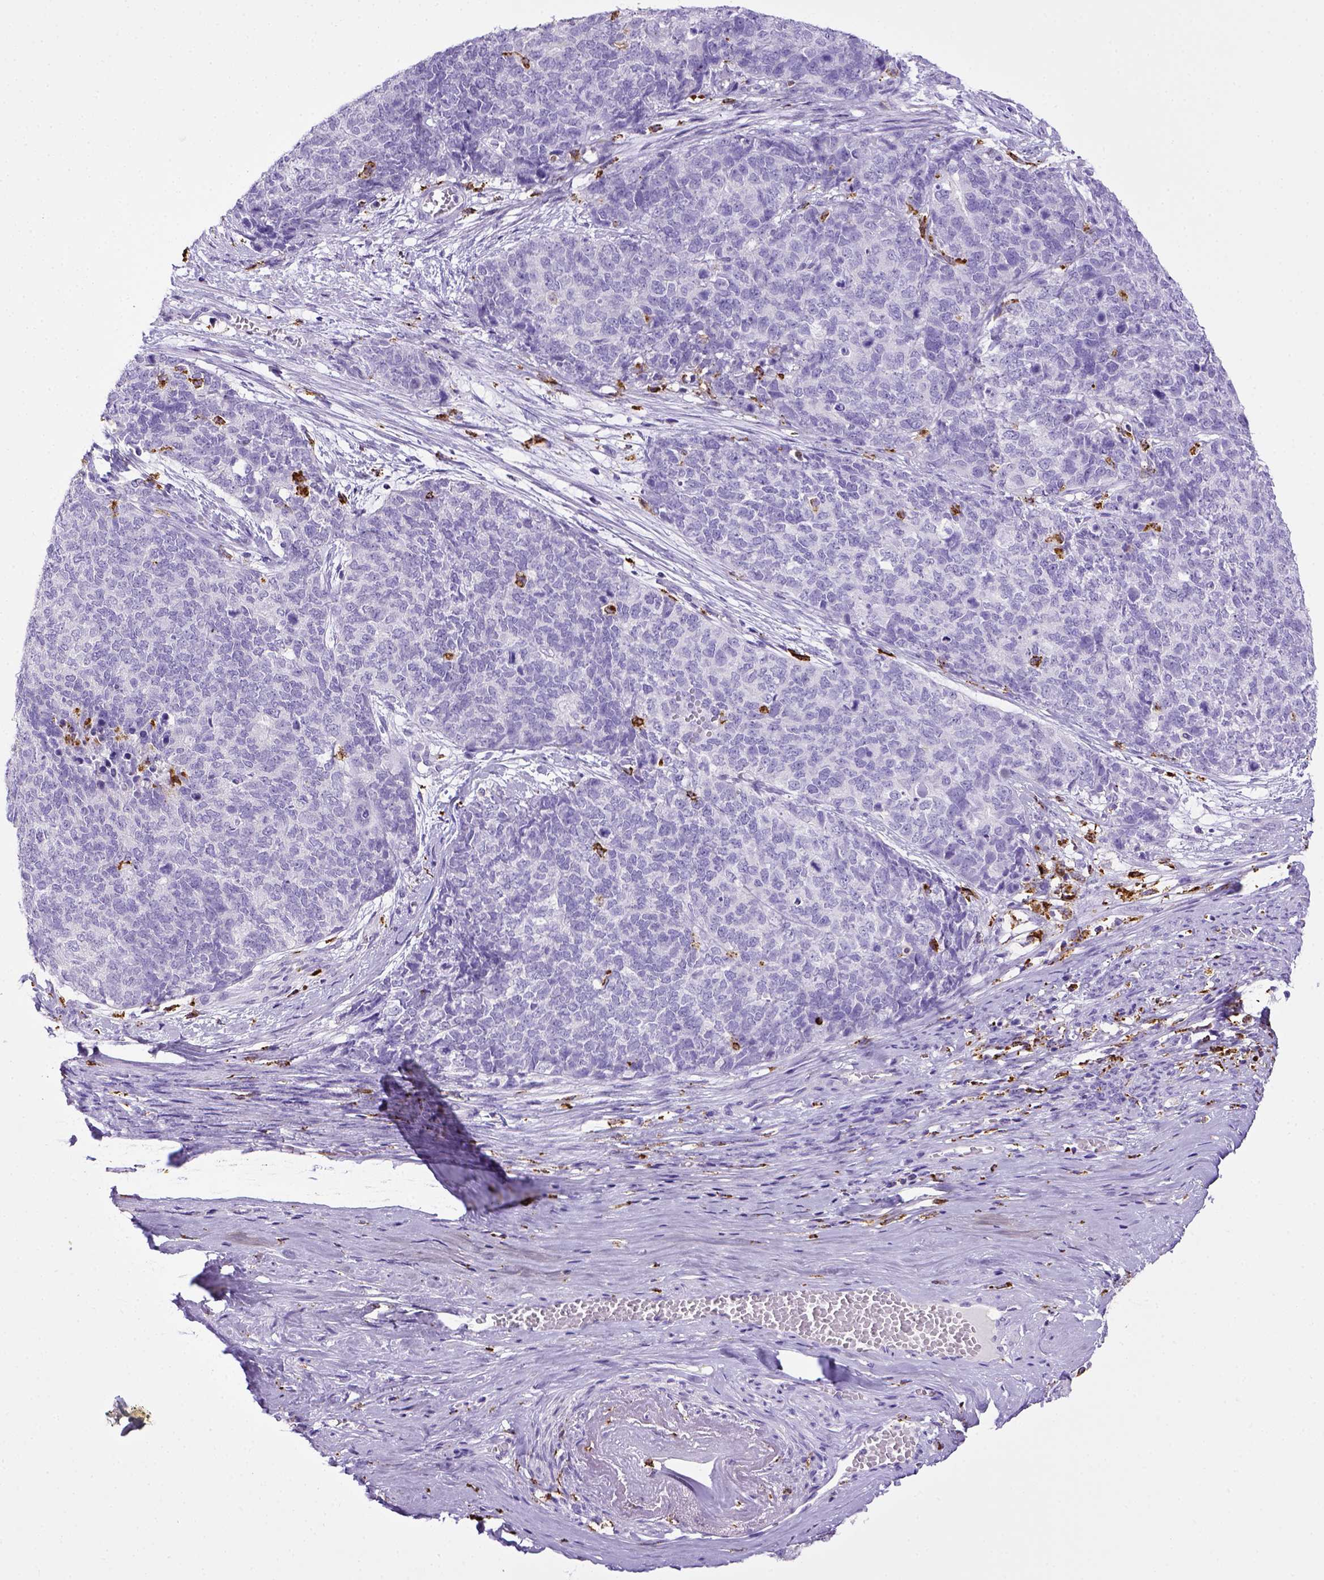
{"staining": {"intensity": "negative", "quantity": "none", "location": "none"}, "tissue": "cervical cancer", "cell_type": "Tumor cells", "image_type": "cancer", "snomed": [{"axis": "morphology", "description": "Squamous cell carcinoma, NOS"}, {"axis": "topography", "description": "Cervix"}], "caption": "High magnification brightfield microscopy of cervical cancer stained with DAB (brown) and counterstained with hematoxylin (blue): tumor cells show no significant staining. (Immunohistochemistry, brightfield microscopy, high magnification).", "gene": "CD68", "patient": {"sex": "female", "age": 63}}